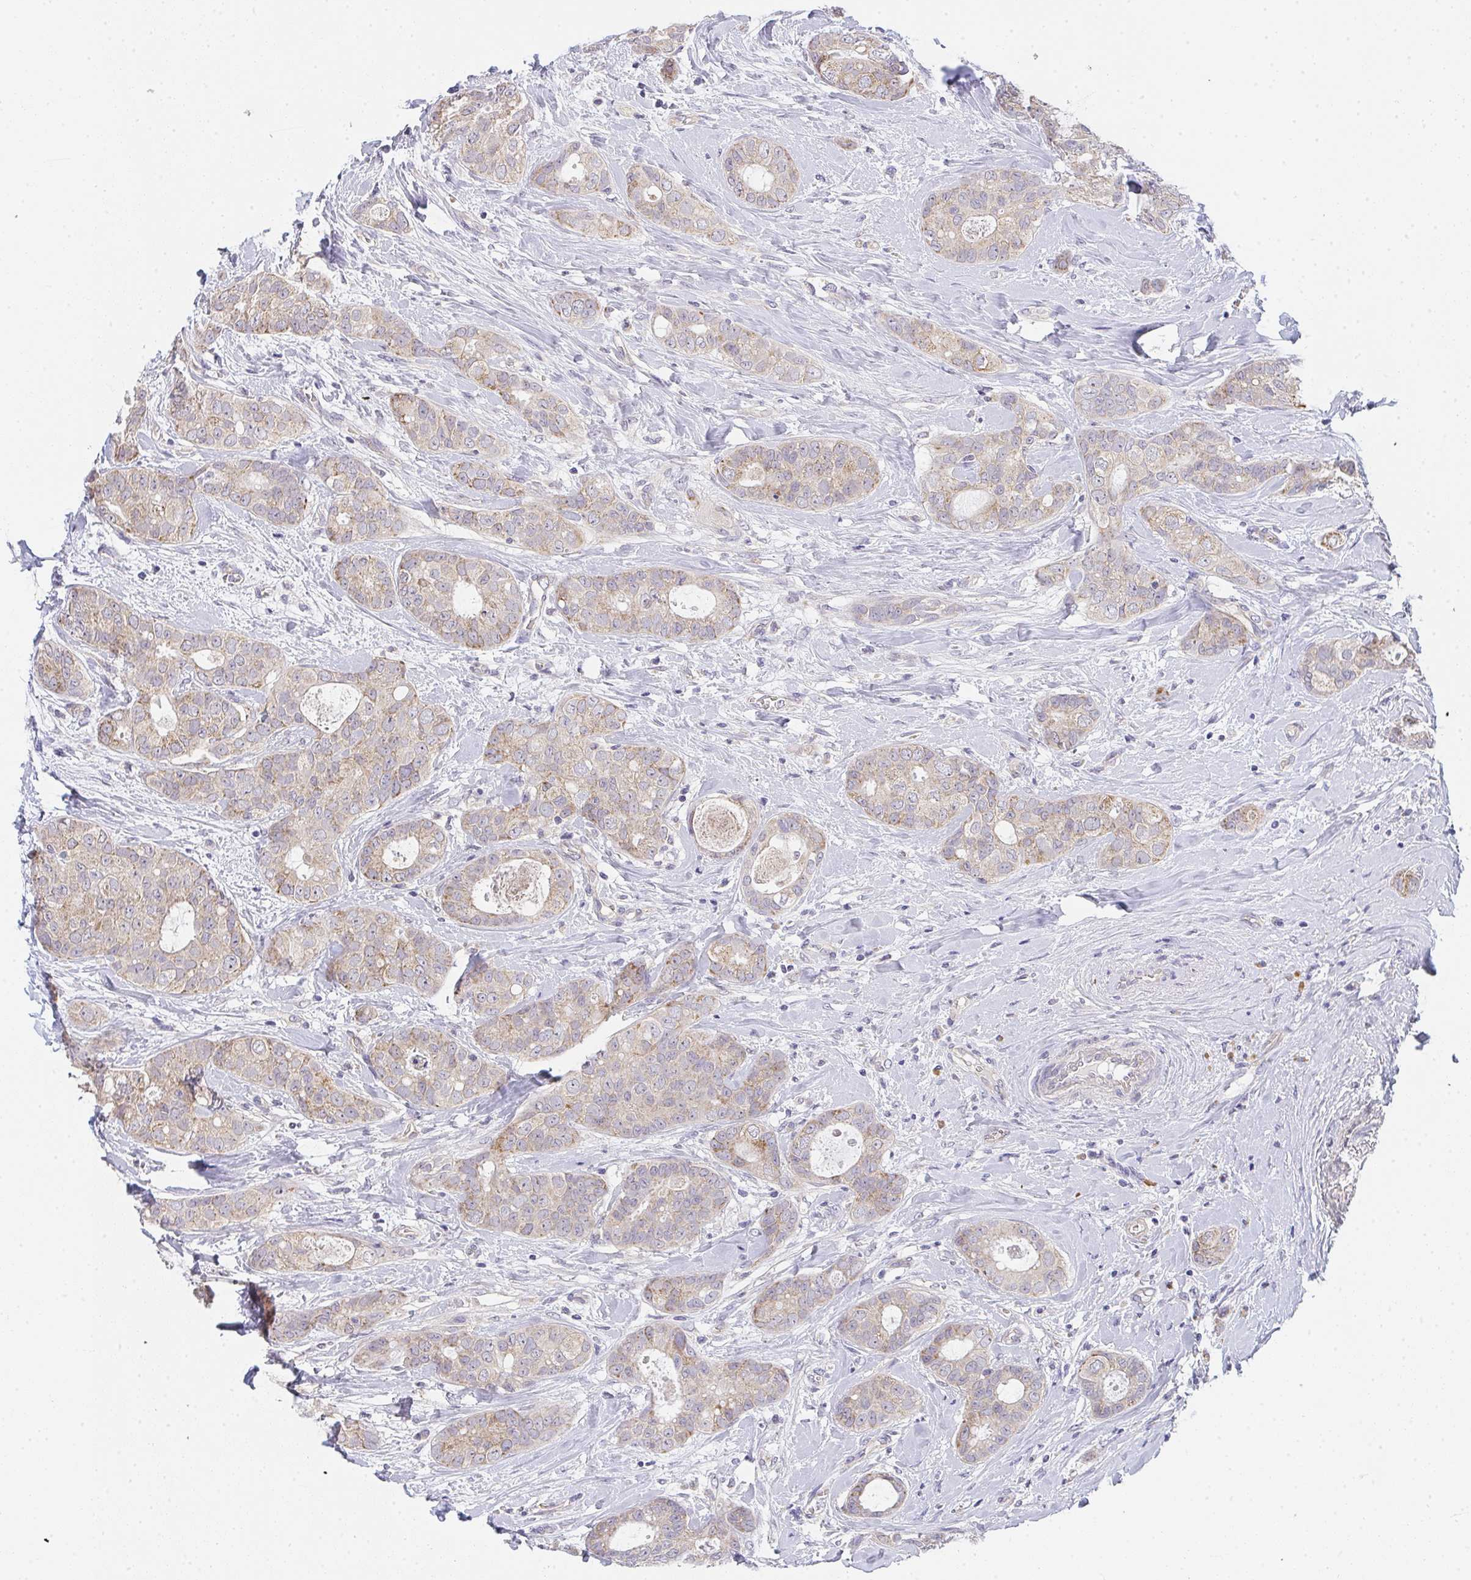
{"staining": {"intensity": "weak", "quantity": "25%-75%", "location": "cytoplasmic/membranous"}, "tissue": "breast cancer", "cell_type": "Tumor cells", "image_type": "cancer", "snomed": [{"axis": "morphology", "description": "Duct carcinoma"}, {"axis": "topography", "description": "Breast"}], "caption": "The immunohistochemical stain highlights weak cytoplasmic/membranous staining in tumor cells of breast cancer tissue. The staining was performed using DAB (3,3'-diaminobenzidine) to visualize the protein expression in brown, while the nuclei were stained in blue with hematoxylin (Magnification: 20x).", "gene": "TMEM219", "patient": {"sex": "female", "age": 45}}